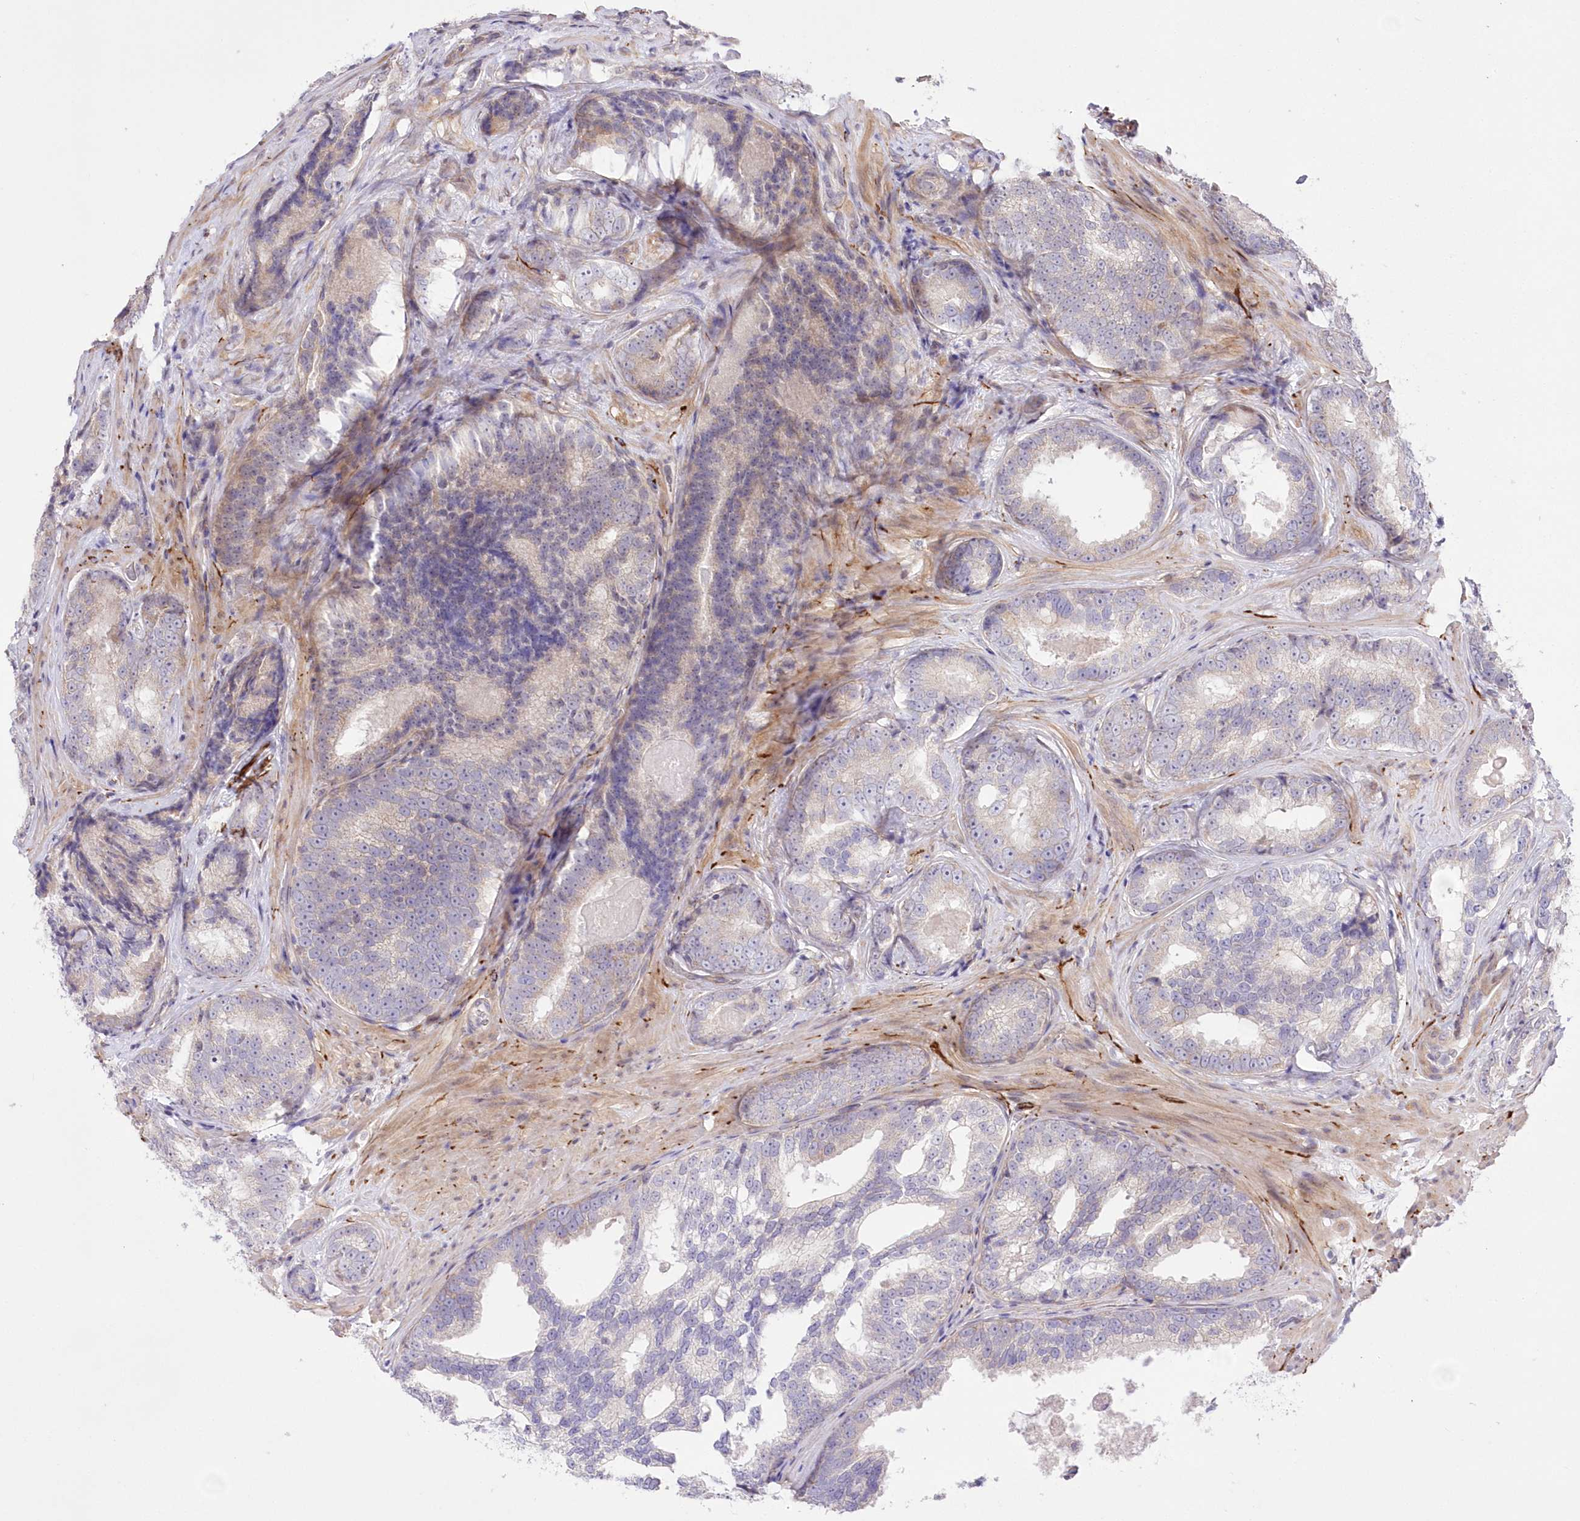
{"staining": {"intensity": "negative", "quantity": "none", "location": "none"}, "tissue": "prostate cancer", "cell_type": "Tumor cells", "image_type": "cancer", "snomed": [{"axis": "morphology", "description": "Adenocarcinoma, High grade"}, {"axis": "topography", "description": "Prostate"}], "caption": "Immunohistochemical staining of high-grade adenocarcinoma (prostate) reveals no significant expression in tumor cells.", "gene": "FAM241B", "patient": {"sex": "male", "age": 66}}